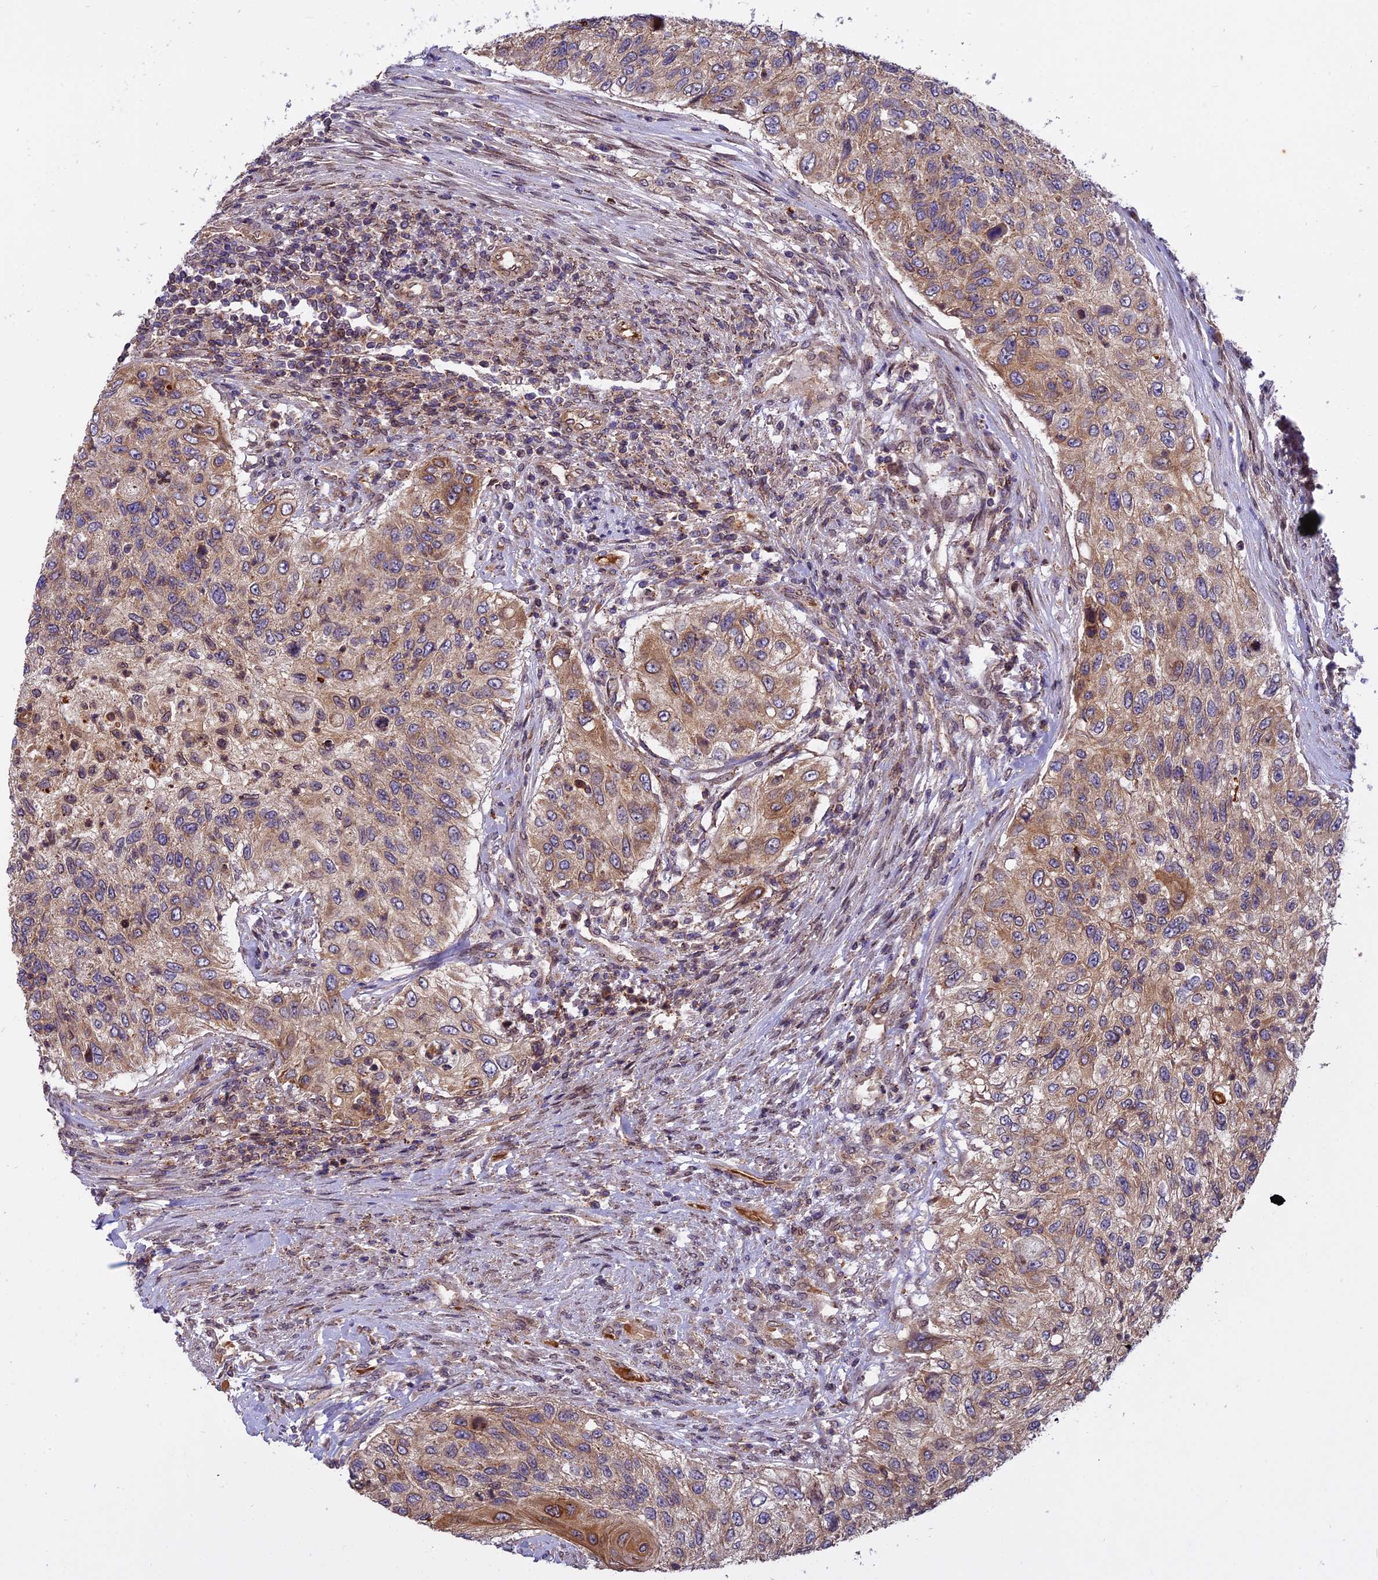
{"staining": {"intensity": "moderate", "quantity": "25%-75%", "location": "cytoplasmic/membranous"}, "tissue": "urothelial cancer", "cell_type": "Tumor cells", "image_type": "cancer", "snomed": [{"axis": "morphology", "description": "Urothelial carcinoma, High grade"}, {"axis": "topography", "description": "Urinary bladder"}], "caption": "Urothelial carcinoma (high-grade) tissue exhibits moderate cytoplasmic/membranous expression in approximately 25%-75% of tumor cells (brown staining indicates protein expression, while blue staining denotes nuclei).", "gene": "CHMP2A", "patient": {"sex": "female", "age": 60}}